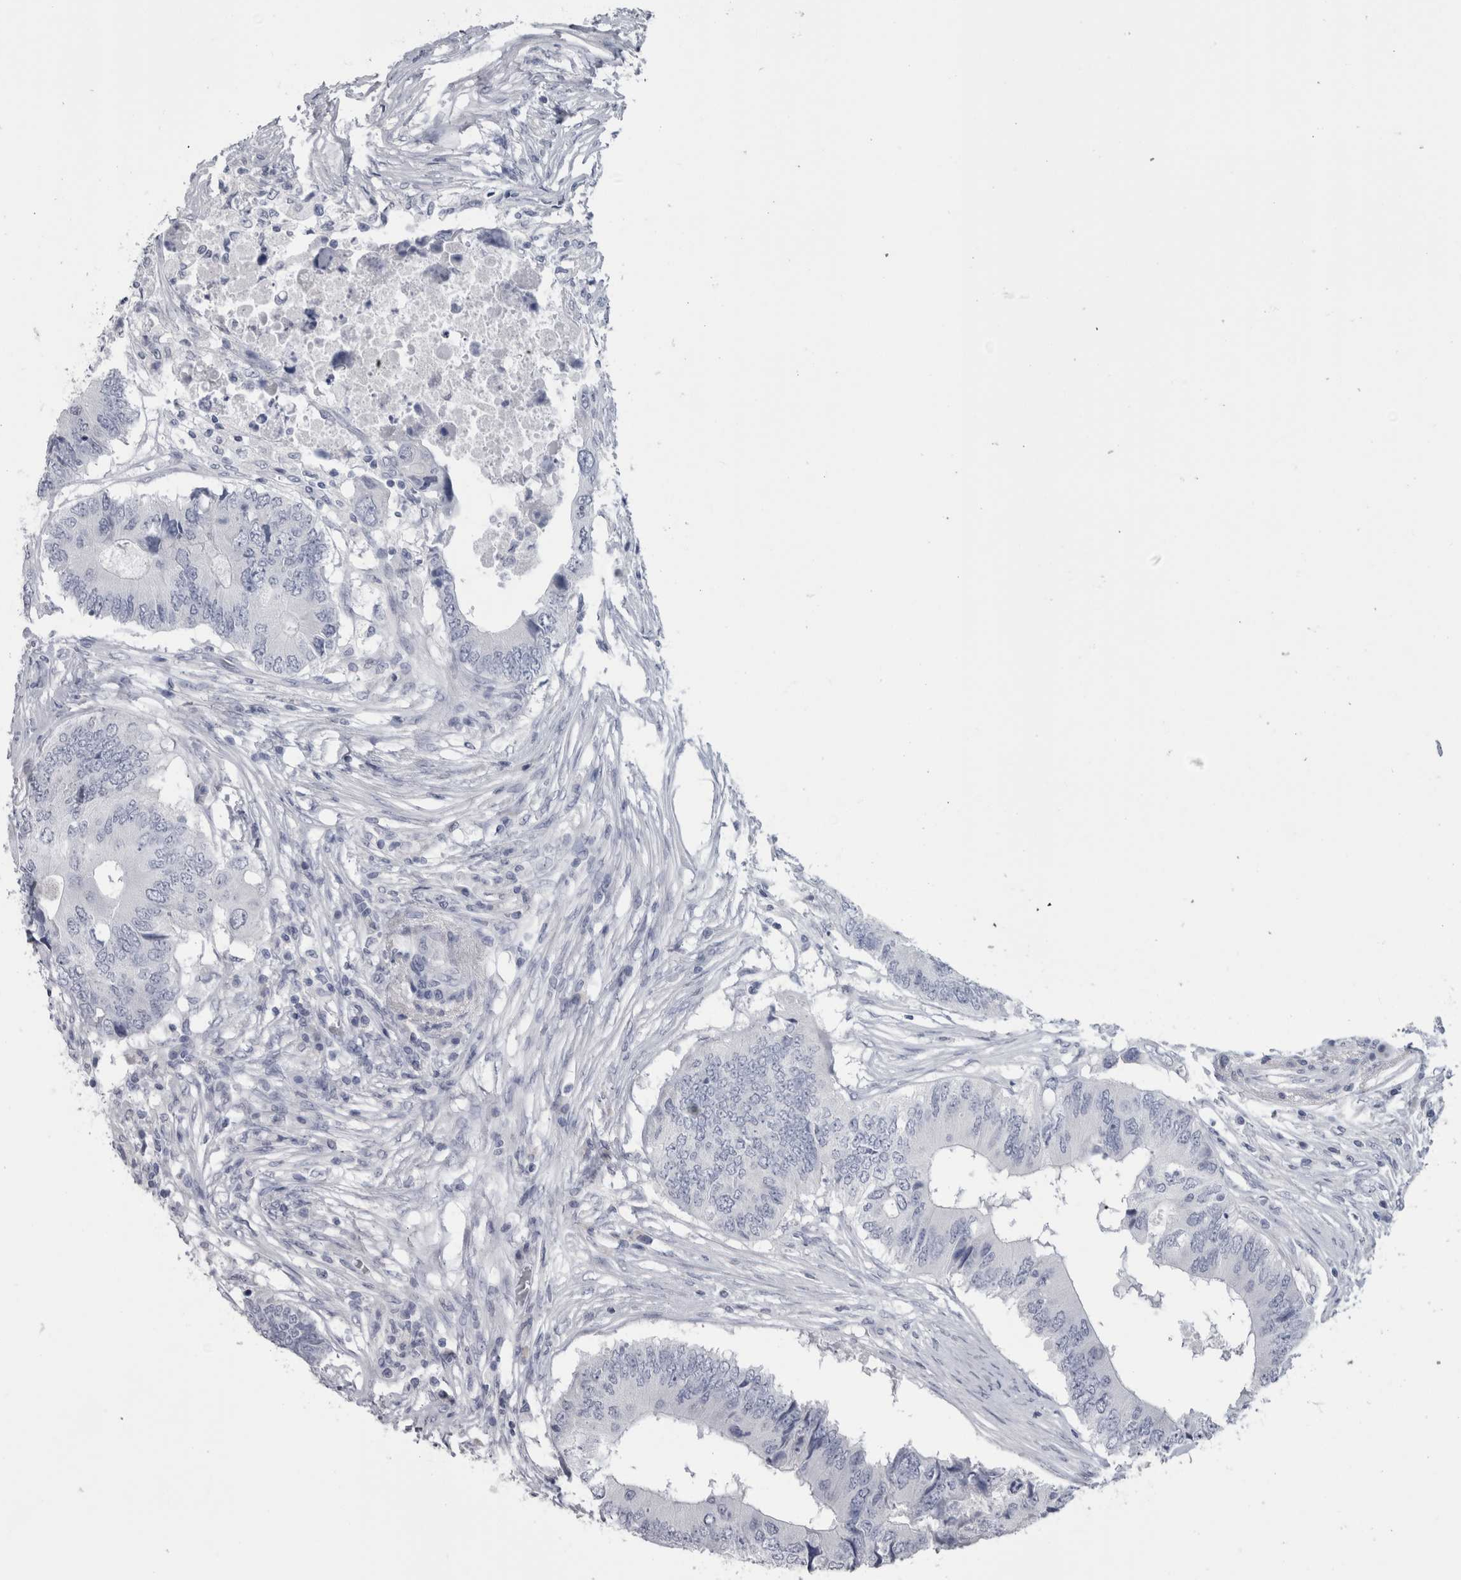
{"staining": {"intensity": "negative", "quantity": "none", "location": "none"}, "tissue": "colorectal cancer", "cell_type": "Tumor cells", "image_type": "cancer", "snomed": [{"axis": "morphology", "description": "Adenocarcinoma, NOS"}, {"axis": "topography", "description": "Colon"}], "caption": "Image shows no significant protein staining in tumor cells of adenocarcinoma (colorectal).", "gene": "PTH", "patient": {"sex": "male", "age": 71}}